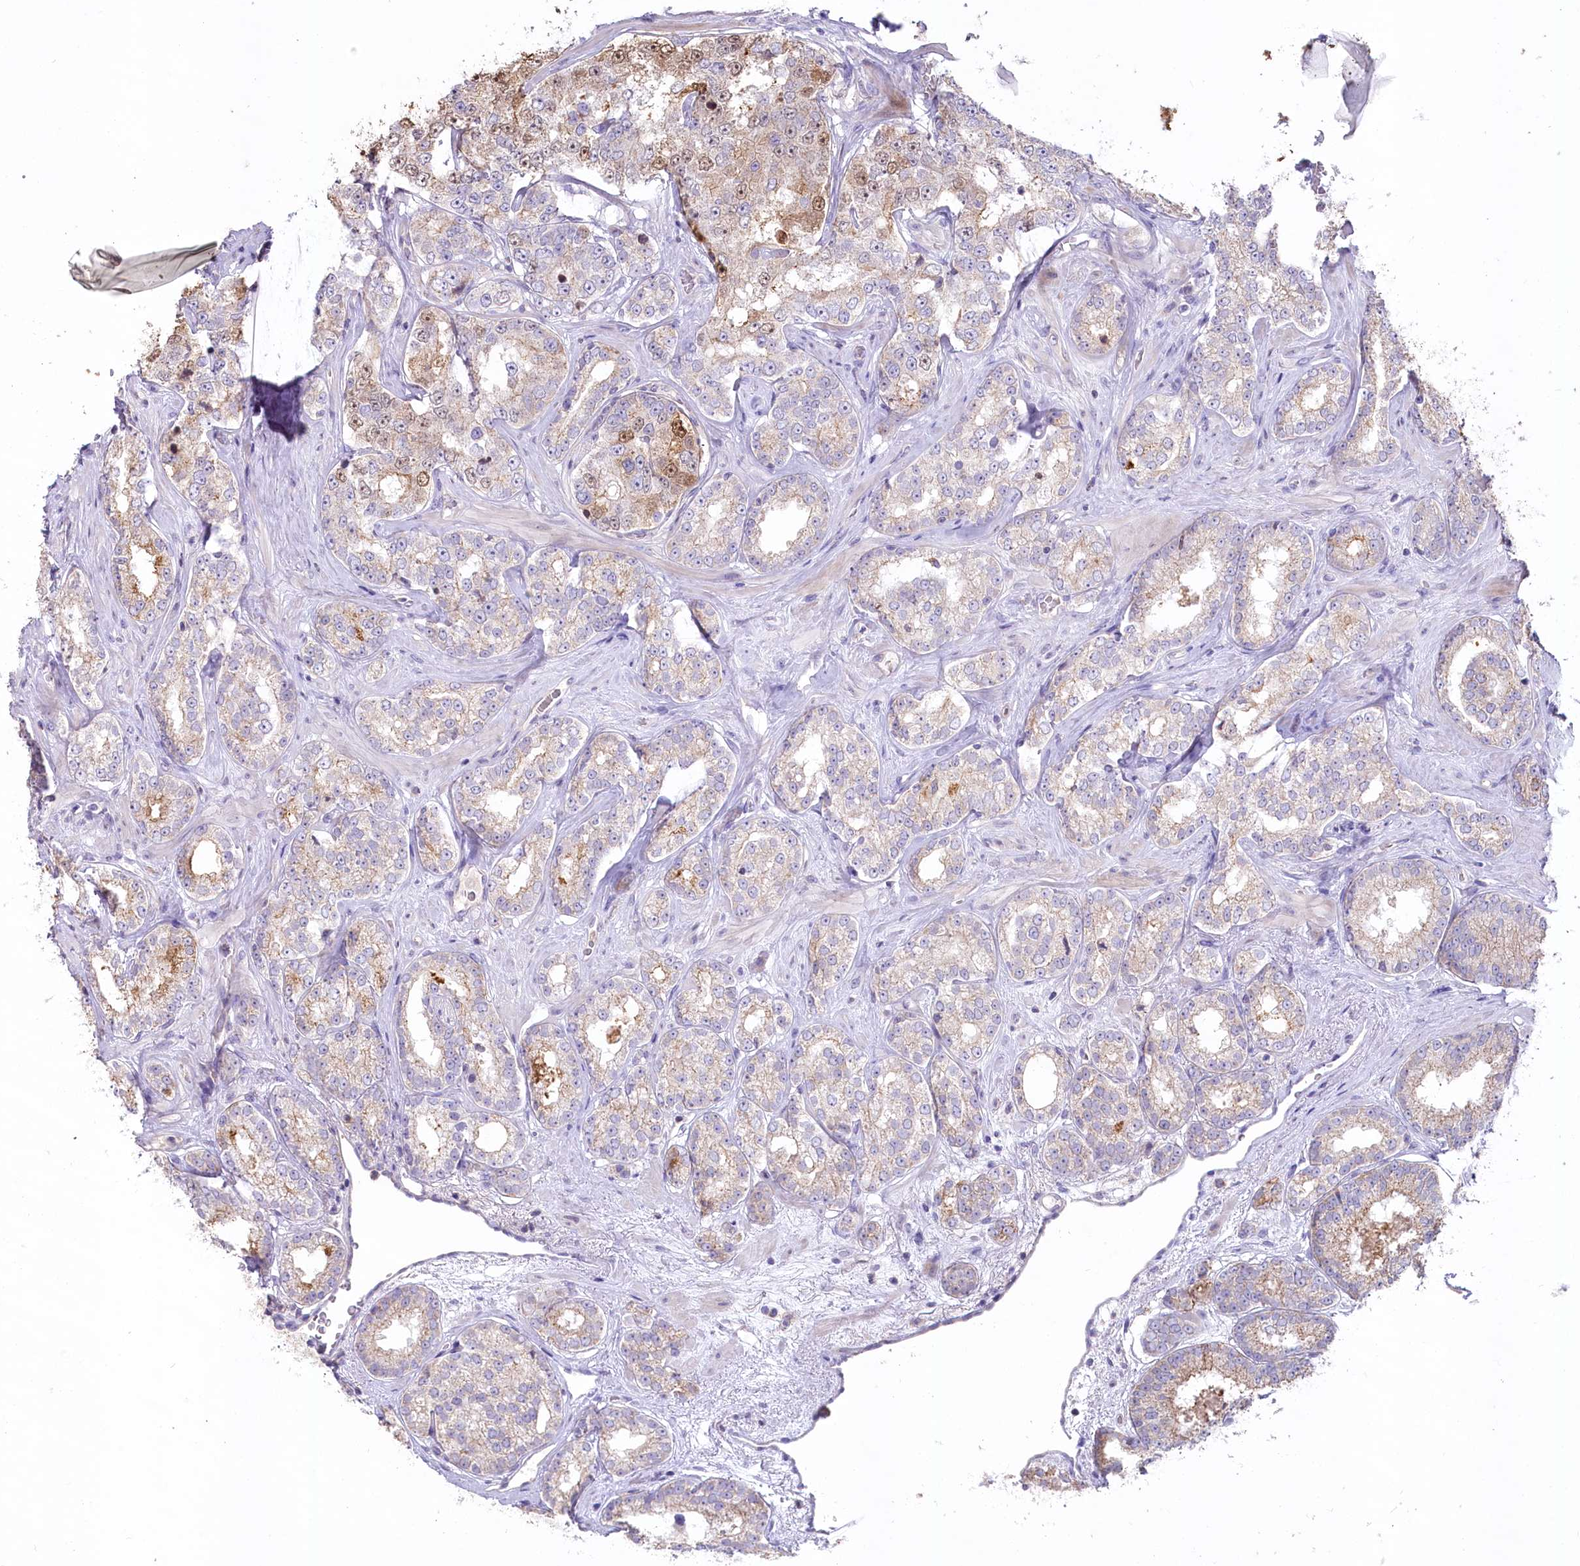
{"staining": {"intensity": "moderate", "quantity": "25%-75%", "location": "cytoplasmic/membranous,nuclear"}, "tissue": "prostate cancer", "cell_type": "Tumor cells", "image_type": "cancer", "snomed": [{"axis": "morphology", "description": "Normal tissue, NOS"}, {"axis": "morphology", "description": "Adenocarcinoma, High grade"}, {"axis": "topography", "description": "Prostate"}], "caption": "The micrograph shows a brown stain indicating the presence of a protein in the cytoplasmic/membranous and nuclear of tumor cells in prostate adenocarcinoma (high-grade). The protein is shown in brown color, while the nuclei are stained blue.", "gene": "SLC6A11", "patient": {"sex": "male", "age": 83}}